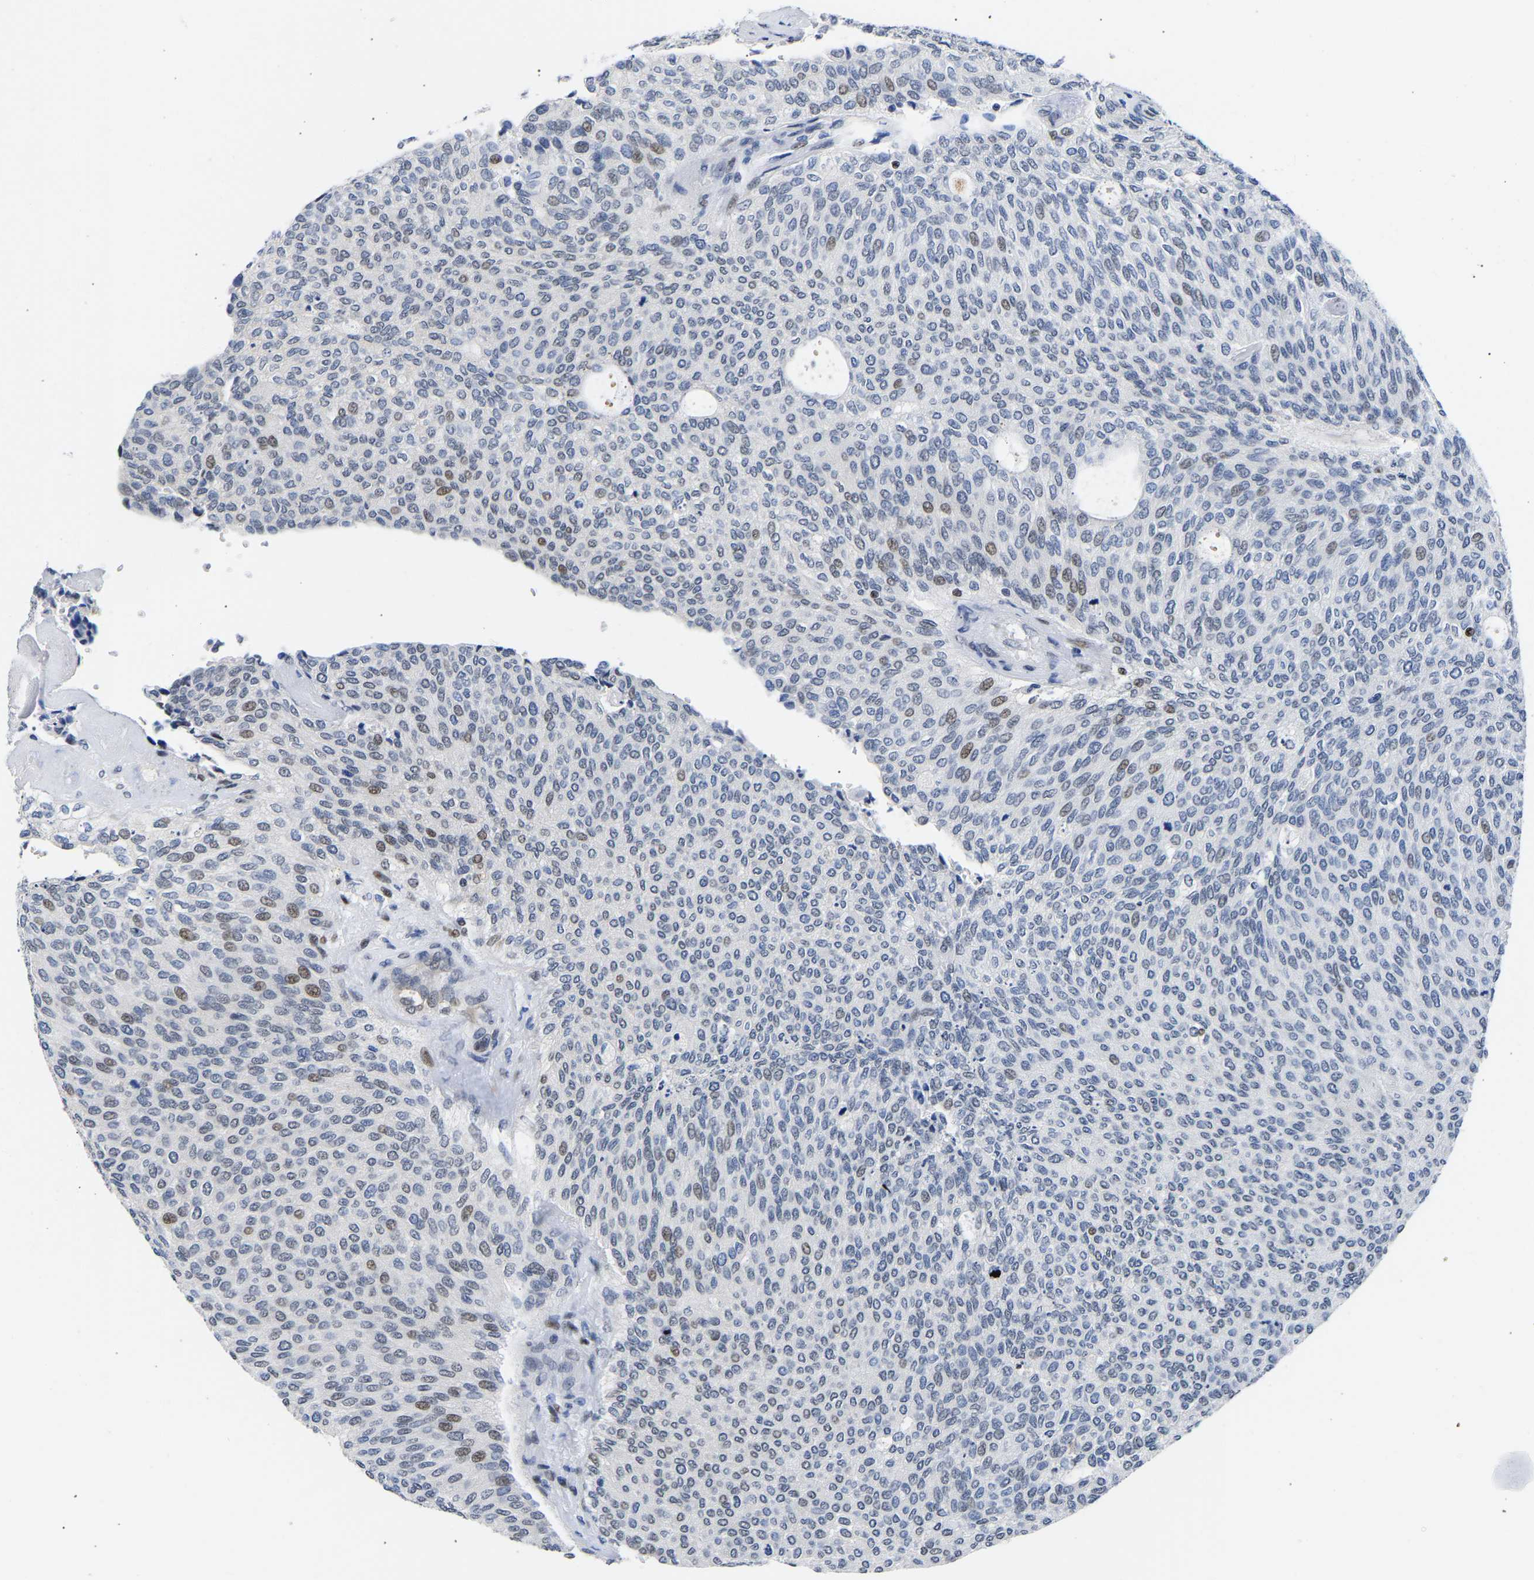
{"staining": {"intensity": "weak", "quantity": "<25%", "location": "nuclear"}, "tissue": "urothelial cancer", "cell_type": "Tumor cells", "image_type": "cancer", "snomed": [{"axis": "morphology", "description": "Urothelial carcinoma, Low grade"}, {"axis": "topography", "description": "Urinary bladder"}], "caption": "Urothelial carcinoma (low-grade) was stained to show a protein in brown. There is no significant staining in tumor cells.", "gene": "PTRHD1", "patient": {"sex": "female", "age": 79}}